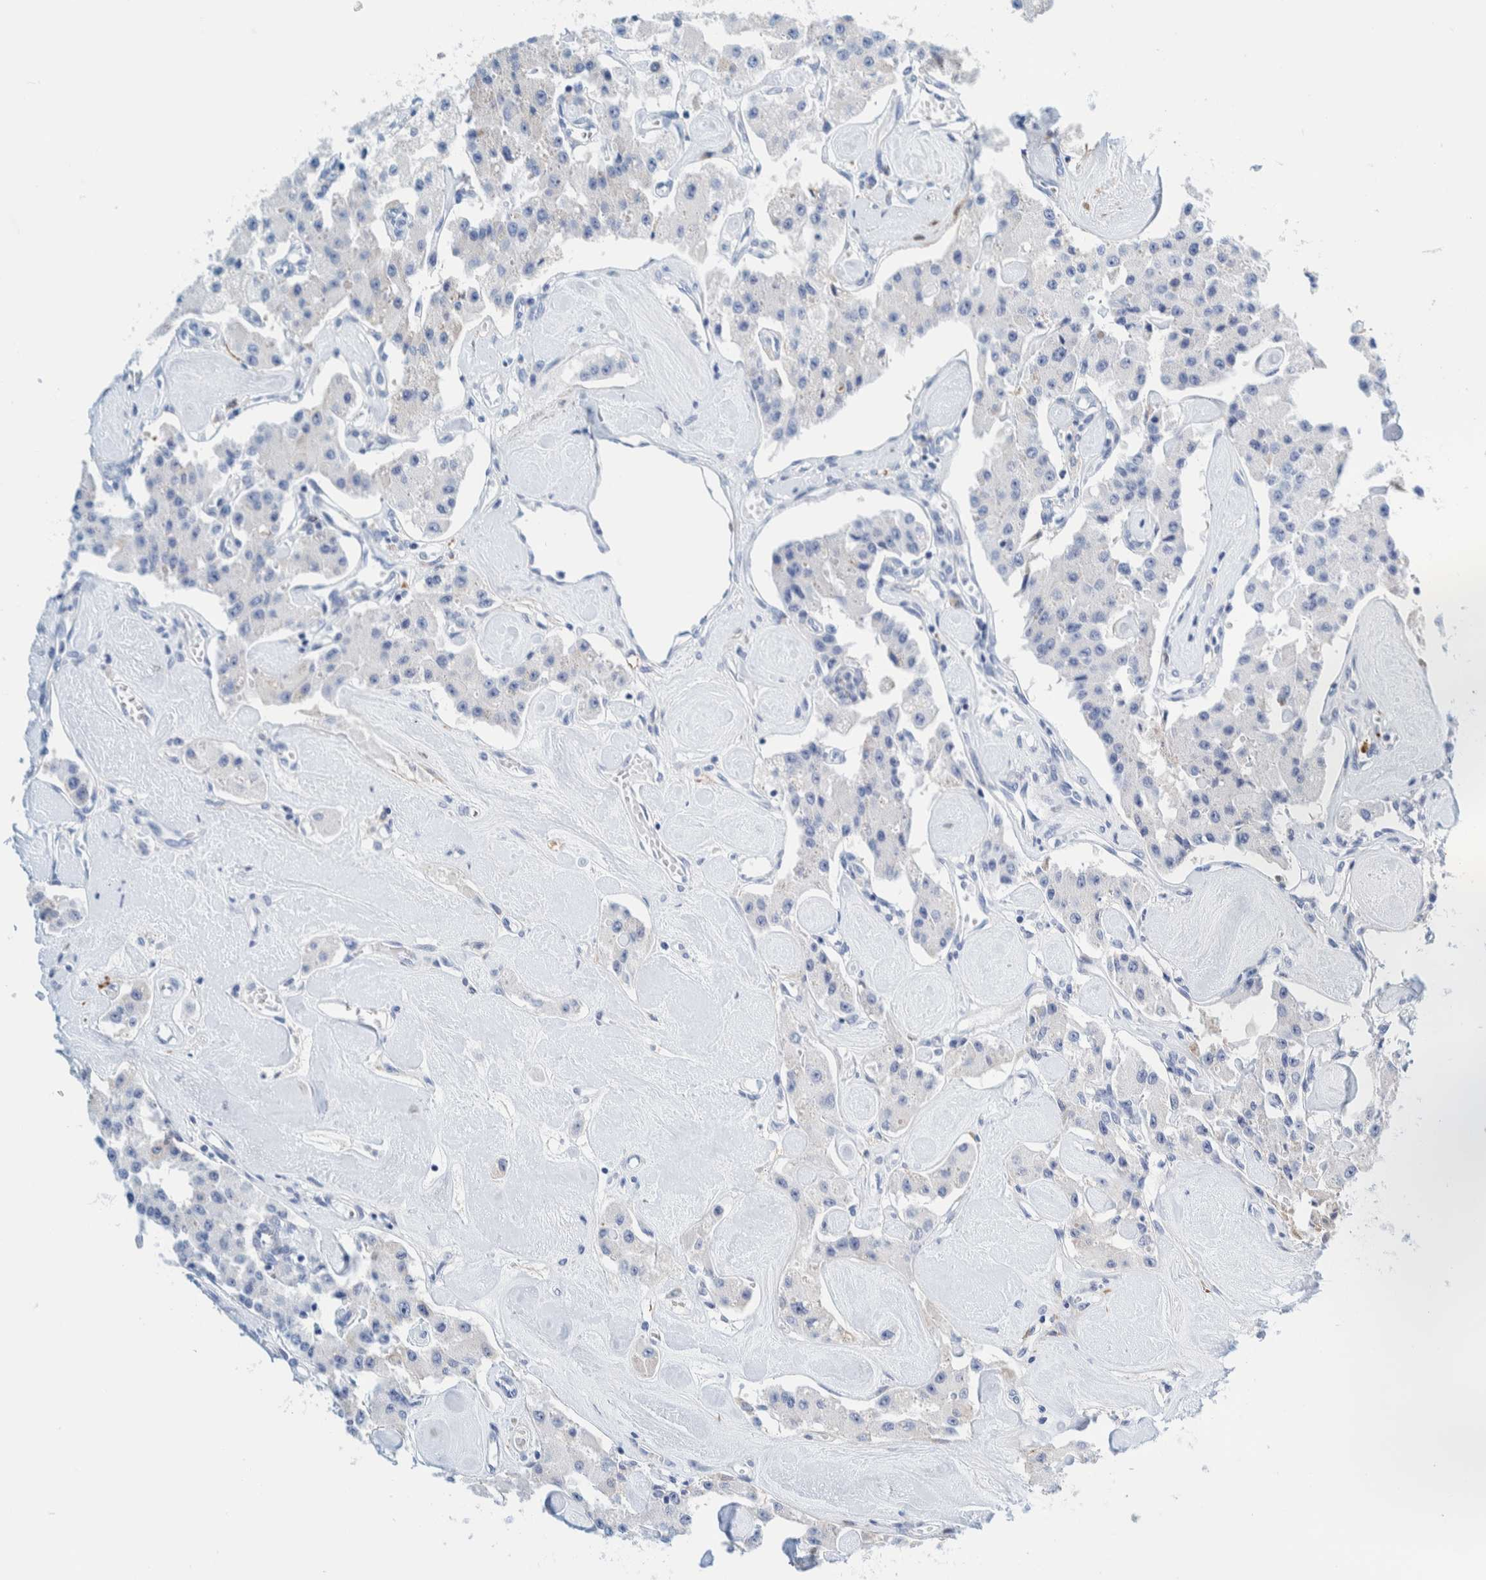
{"staining": {"intensity": "negative", "quantity": "none", "location": "none"}, "tissue": "carcinoid", "cell_type": "Tumor cells", "image_type": "cancer", "snomed": [{"axis": "morphology", "description": "Carcinoid, malignant, NOS"}, {"axis": "topography", "description": "Pancreas"}], "caption": "Human carcinoid (malignant) stained for a protein using immunohistochemistry demonstrates no positivity in tumor cells.", "gene": "MOG", "patient": {"sex": "male", "age": 41}}